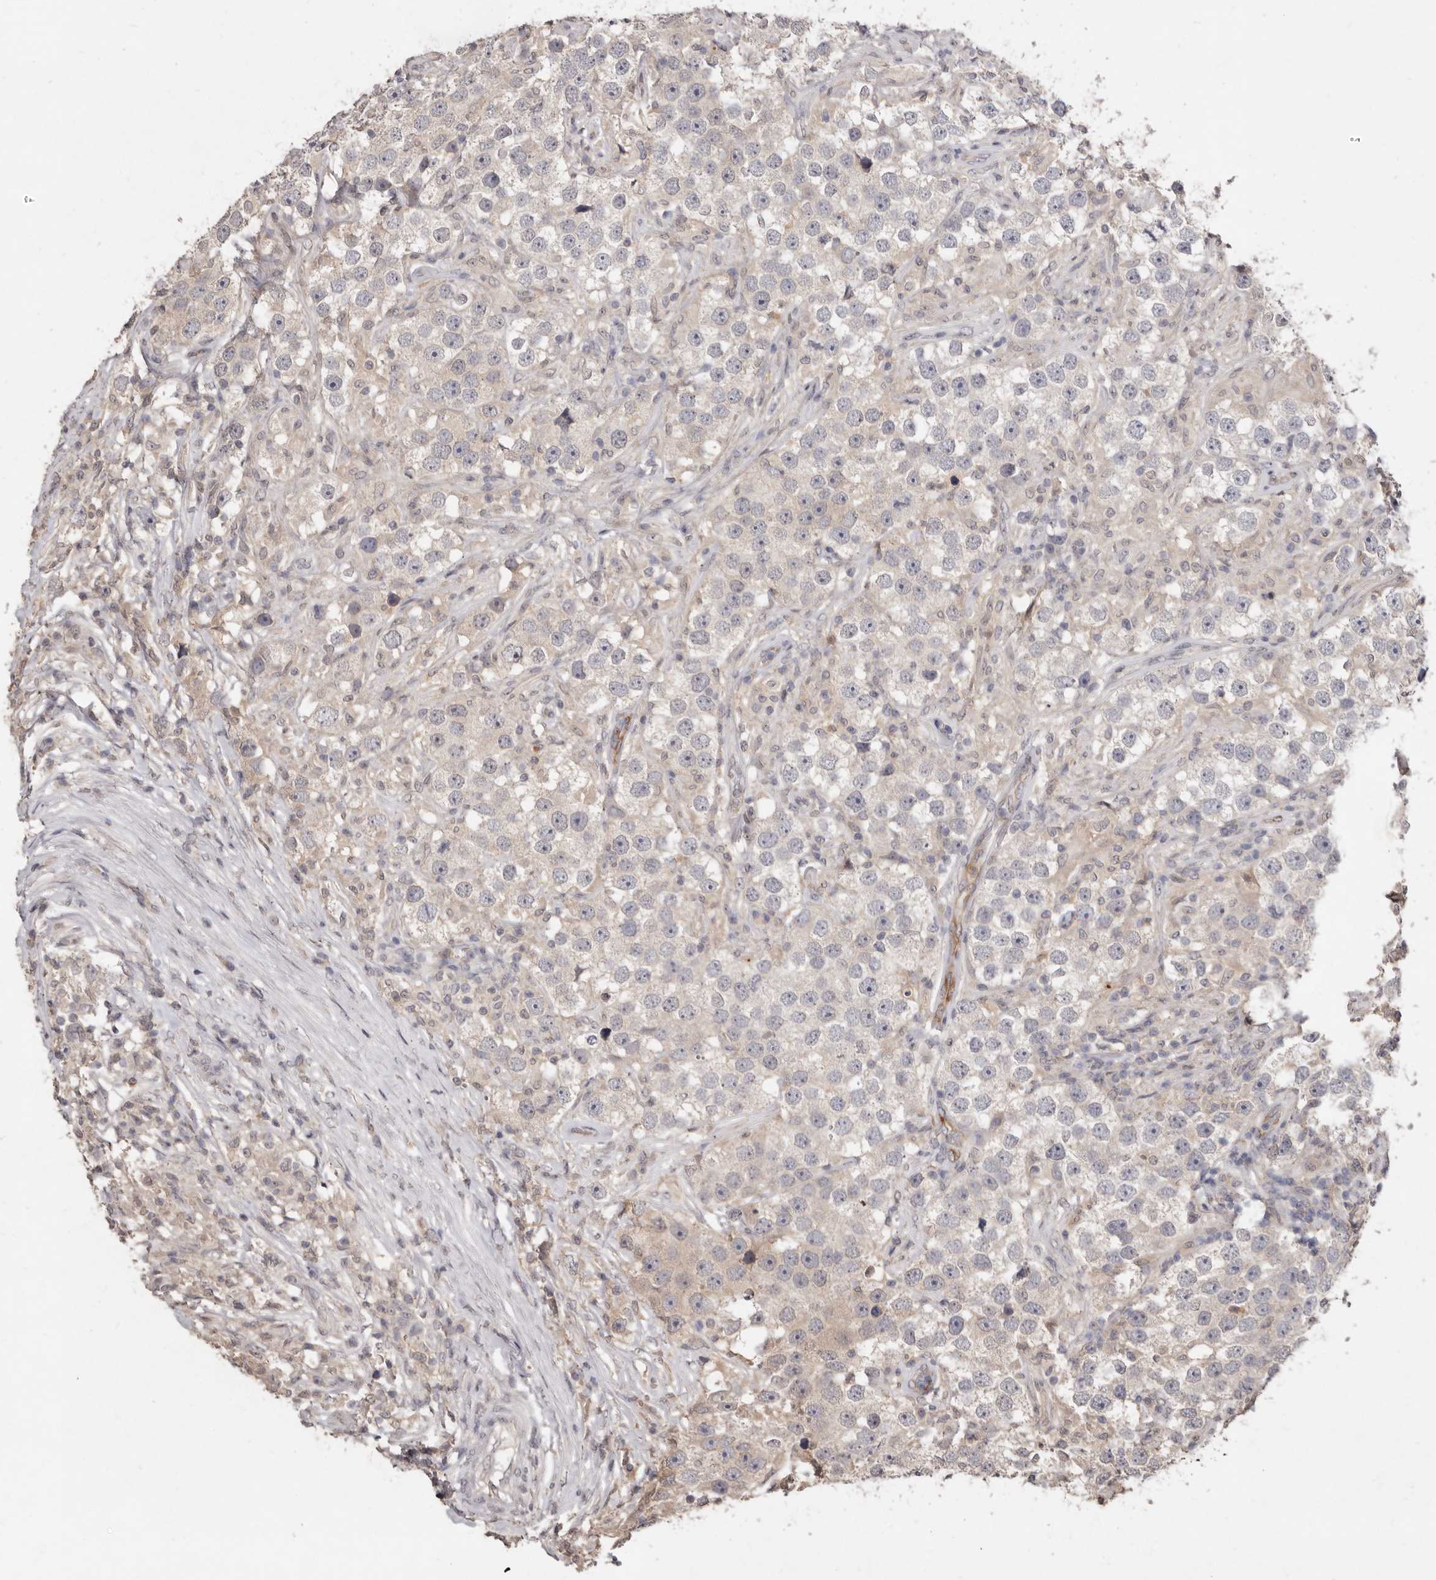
{"staining": {"intensity": "weak", "quantity": "<25%", "location": "cytoplasmic/membranous"}, "tissue": "testis cancer", "cell_type": "Tumor cells", "image_type": "cancer", "snomed": [{"axis": "morphology", "description": "Seminoma, NOS"}, {"axis": "topography", "description": "Testis"}], "caption": "The micrograph reveals no staining of tumor cells in testis seminoma. (Brightfield microscopy of DAB IHC at high magnification).", "gene": "SULT1E1", "patient": {"sex": "male", "age": 49}}